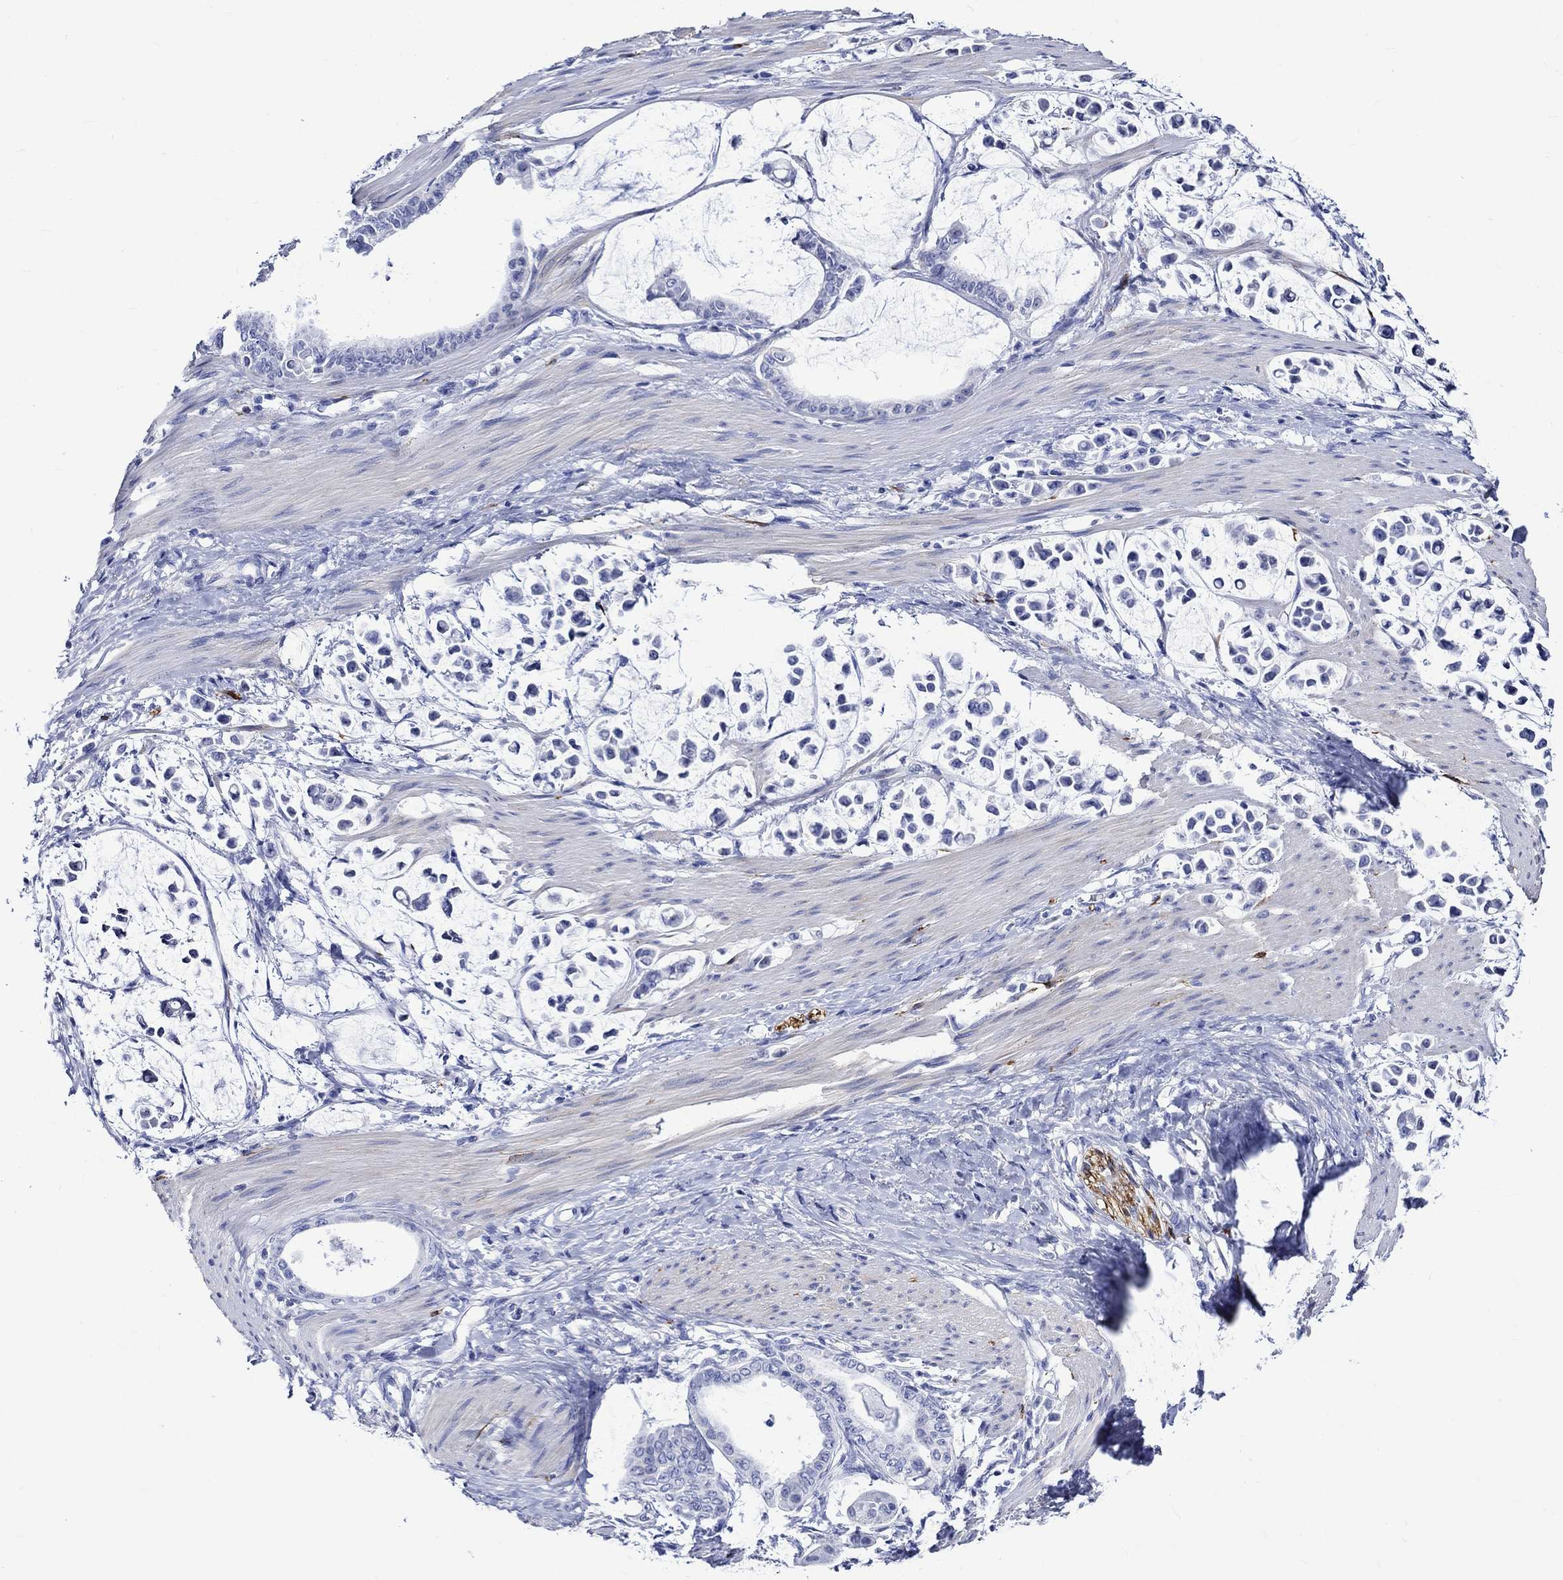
{"staining": {"intensity": "negative", "quantity": "none", "location": "none"}, "tissue": "stomach cancer", "cell_type": "Tumor cells", "image_type": "cancer", "snomed": [{"axis": "morphology", "description": "Adenocarcinoma, NOS"}, {"axis": "topography", "description": "Stomach"}], "caption": "Tumor cells show no significant protein positivity in stomach adenocarcinoma.", "gene": "CRYAB", "patient": {"sex": "male", "age": 82}}